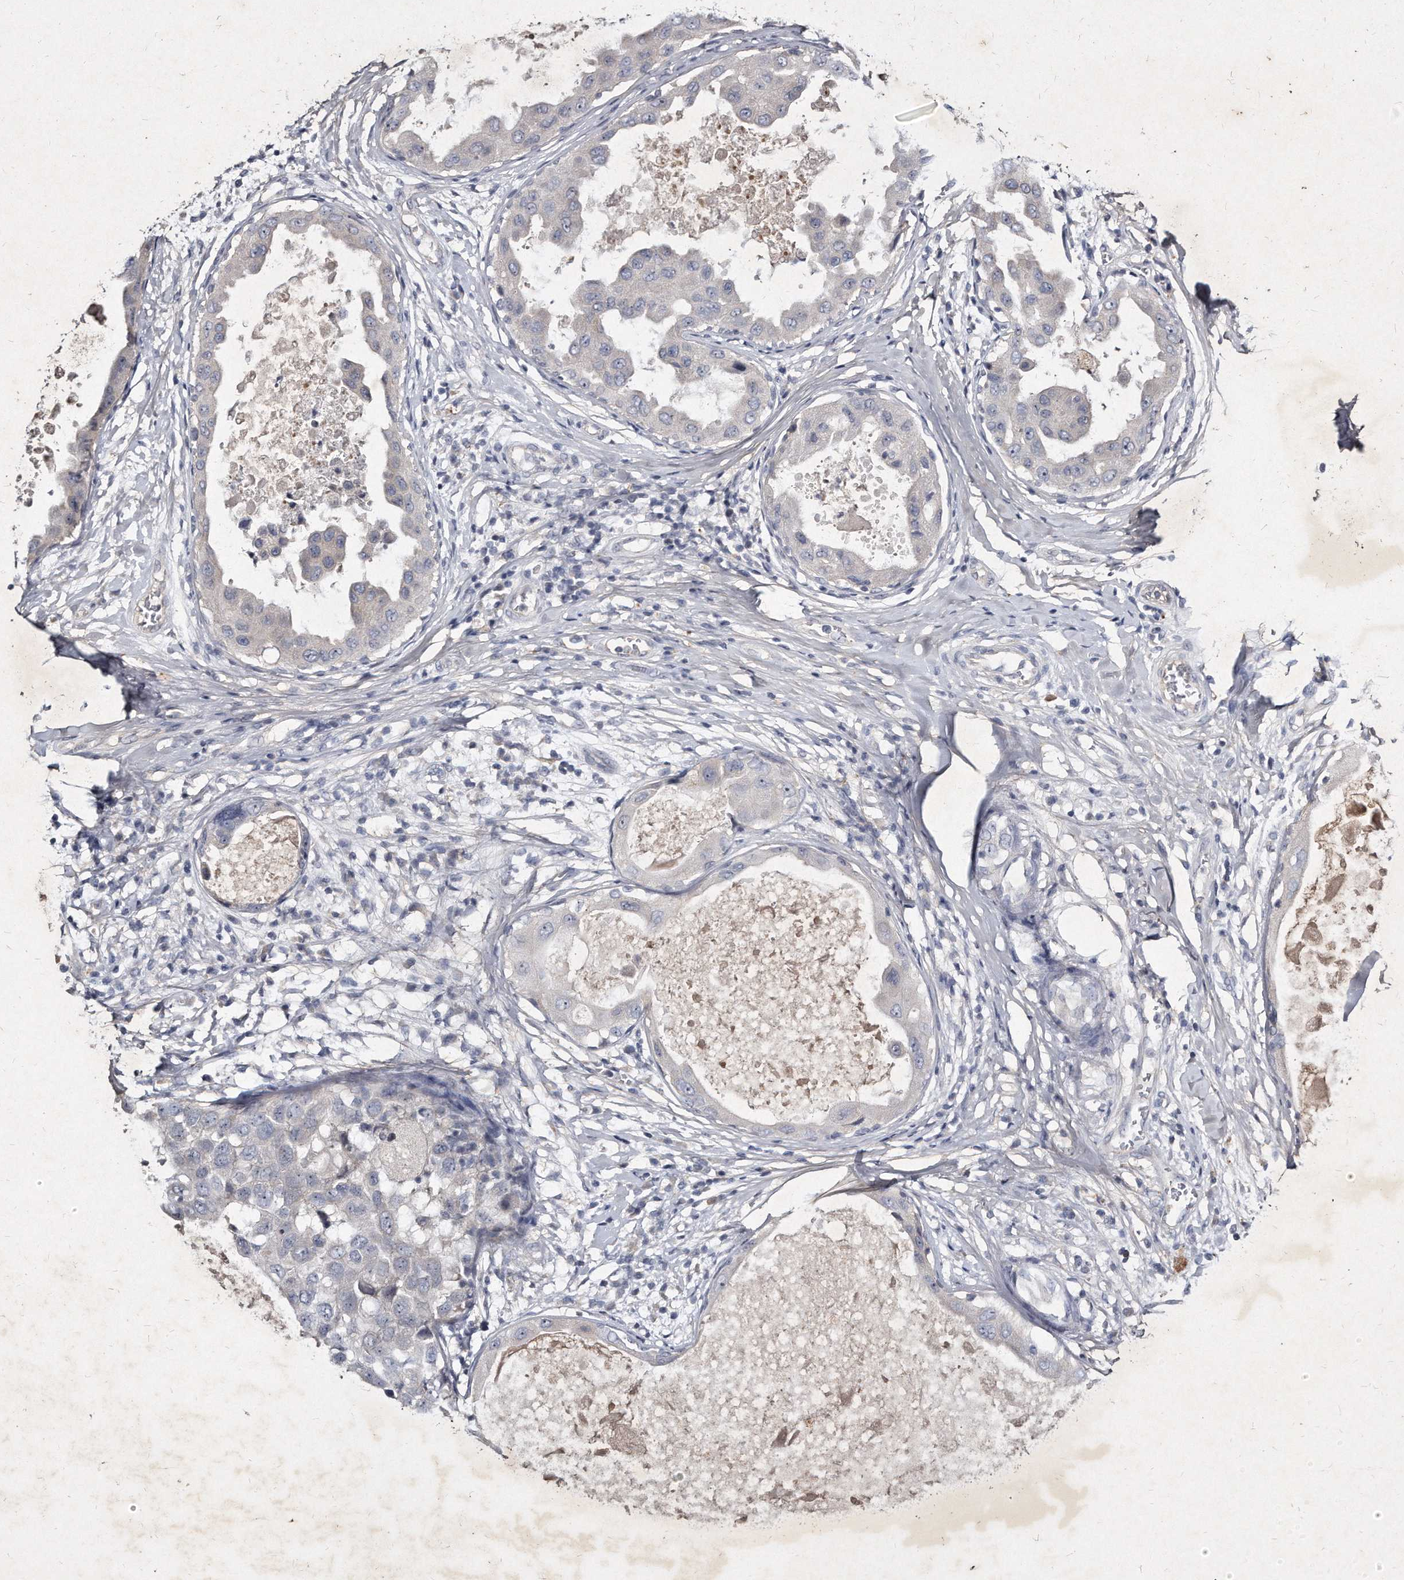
{"staining": {"intensity": "negative", "quantity": "none", "location": "none"}, "tissue": "breast cancer", "cell_type": "Tumor cells", "image_type": "cancer", "snomed": [{"axis": "morphology", "description": "Duct carcinoma"}, {"axis": "topography", "description": "Breast"}], "caption": "IHC micrograph of human breast cancer stained for a protein (brown), which reveals no expression in tumor cells. (DAB (3,3'-diaminobenzidine) immunohistochemistry visualized using brightfield microscopy, high magnification).", "gene": "KLHDC3", "patient": {"sex": "female", "age": 27}}